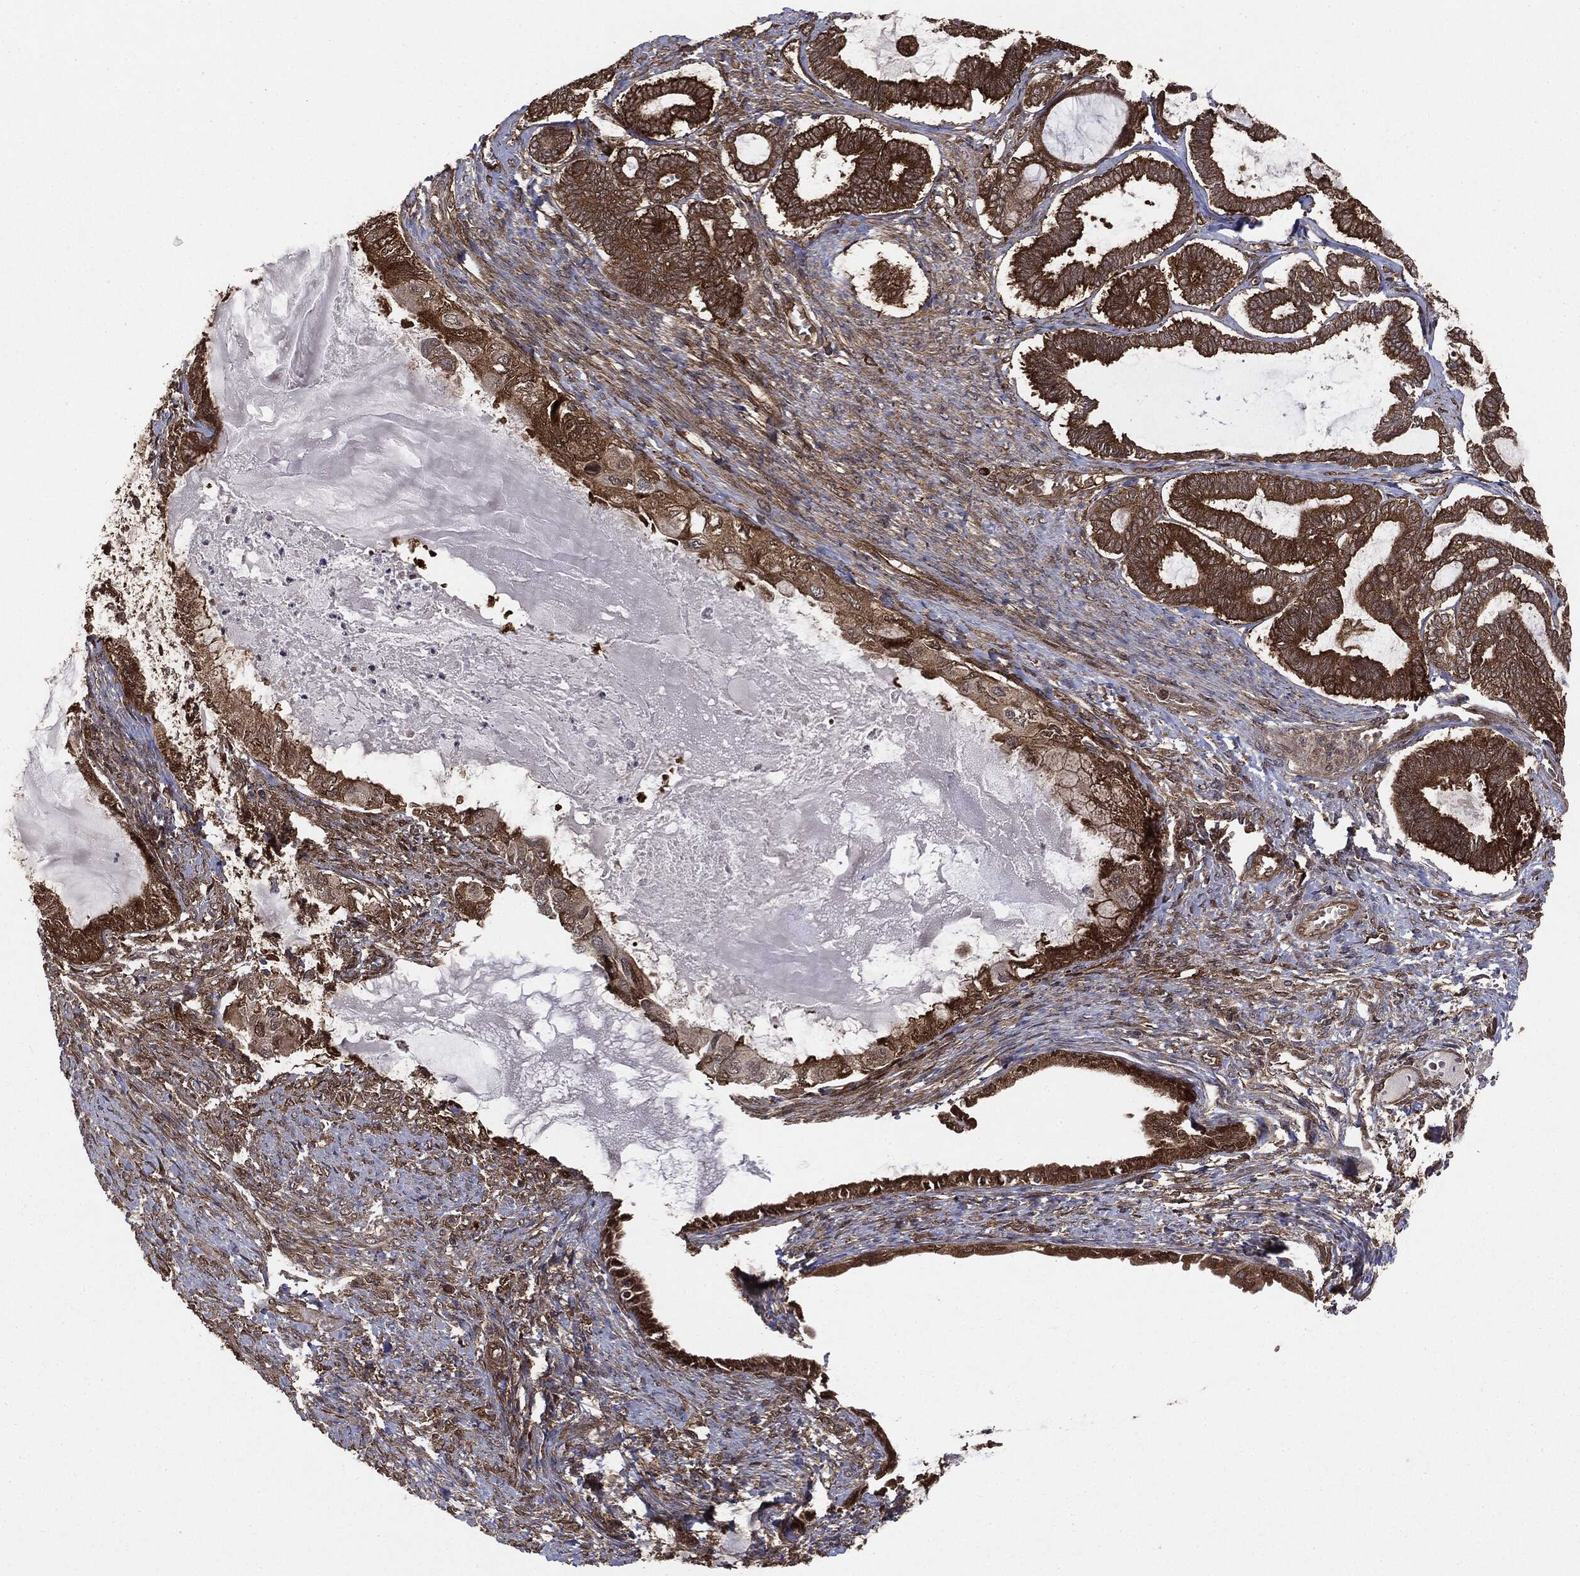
{"staining": {"intensity": "strong", "quantity": ">75%", "location": "cytoplasmic/membranous"}, "tissue": "ovarian cancer", "cell_type": "Tumor cells", "image_type": "cancer", "snomed": [{"axis": "morphology", "description": "Carcinoma, endometroid"}, {"axis": "topography", "description": "Ovary"}], "caption": "DAB (3,3'-diaminobenzidine) immunohistochemical staining of endometroid carcinoma (ovarian) displays strong cytoplasmic/membranous protein expression in about >75% of tumor cells.", "gene": "NME1", "patient": {"sex": "female", "age": 70}}